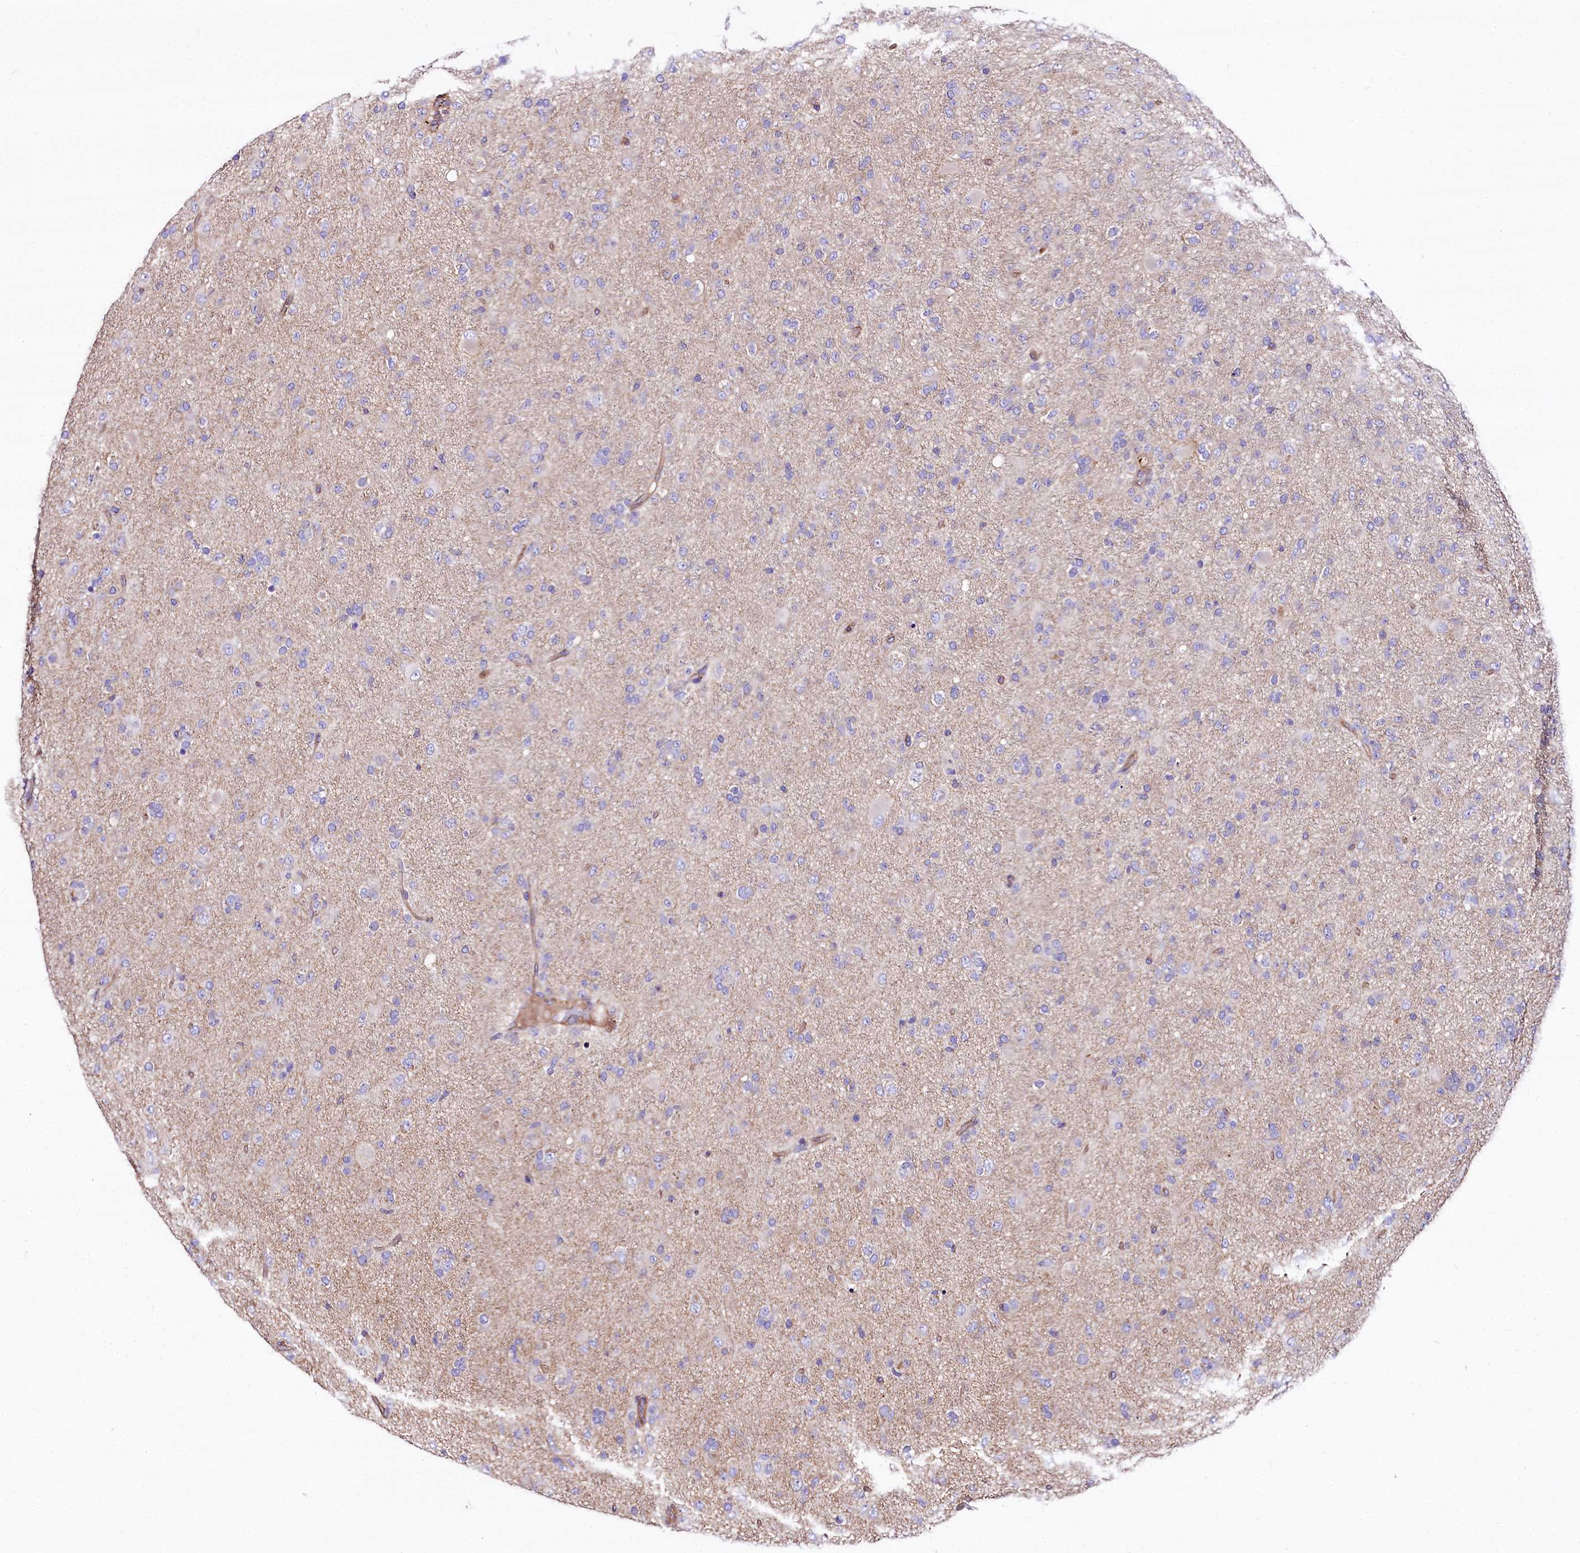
{"staining": {"intensity": "negative", "quantity": "none", "location": "none"}, "tissue": "glioma", "cell_type": "Tumor cells", "image_type": "cancer", "snomed": [{"axis": "morphology", "description": "Glioma, malignant, Low grade"}, {"axis": "topography", "description": "Brain"}], "caption": "Tumor cells are negative for brown protein staining in low-grade glioma (malignant). Brightfield microscopy of IHC stained with DAB (3,3'-diaminobenzidine) (brown) and hematoxylin (blue), captured at high magnification.", "gene": "FCHSD2", "patient": {"sex": "male", "age": 65}}